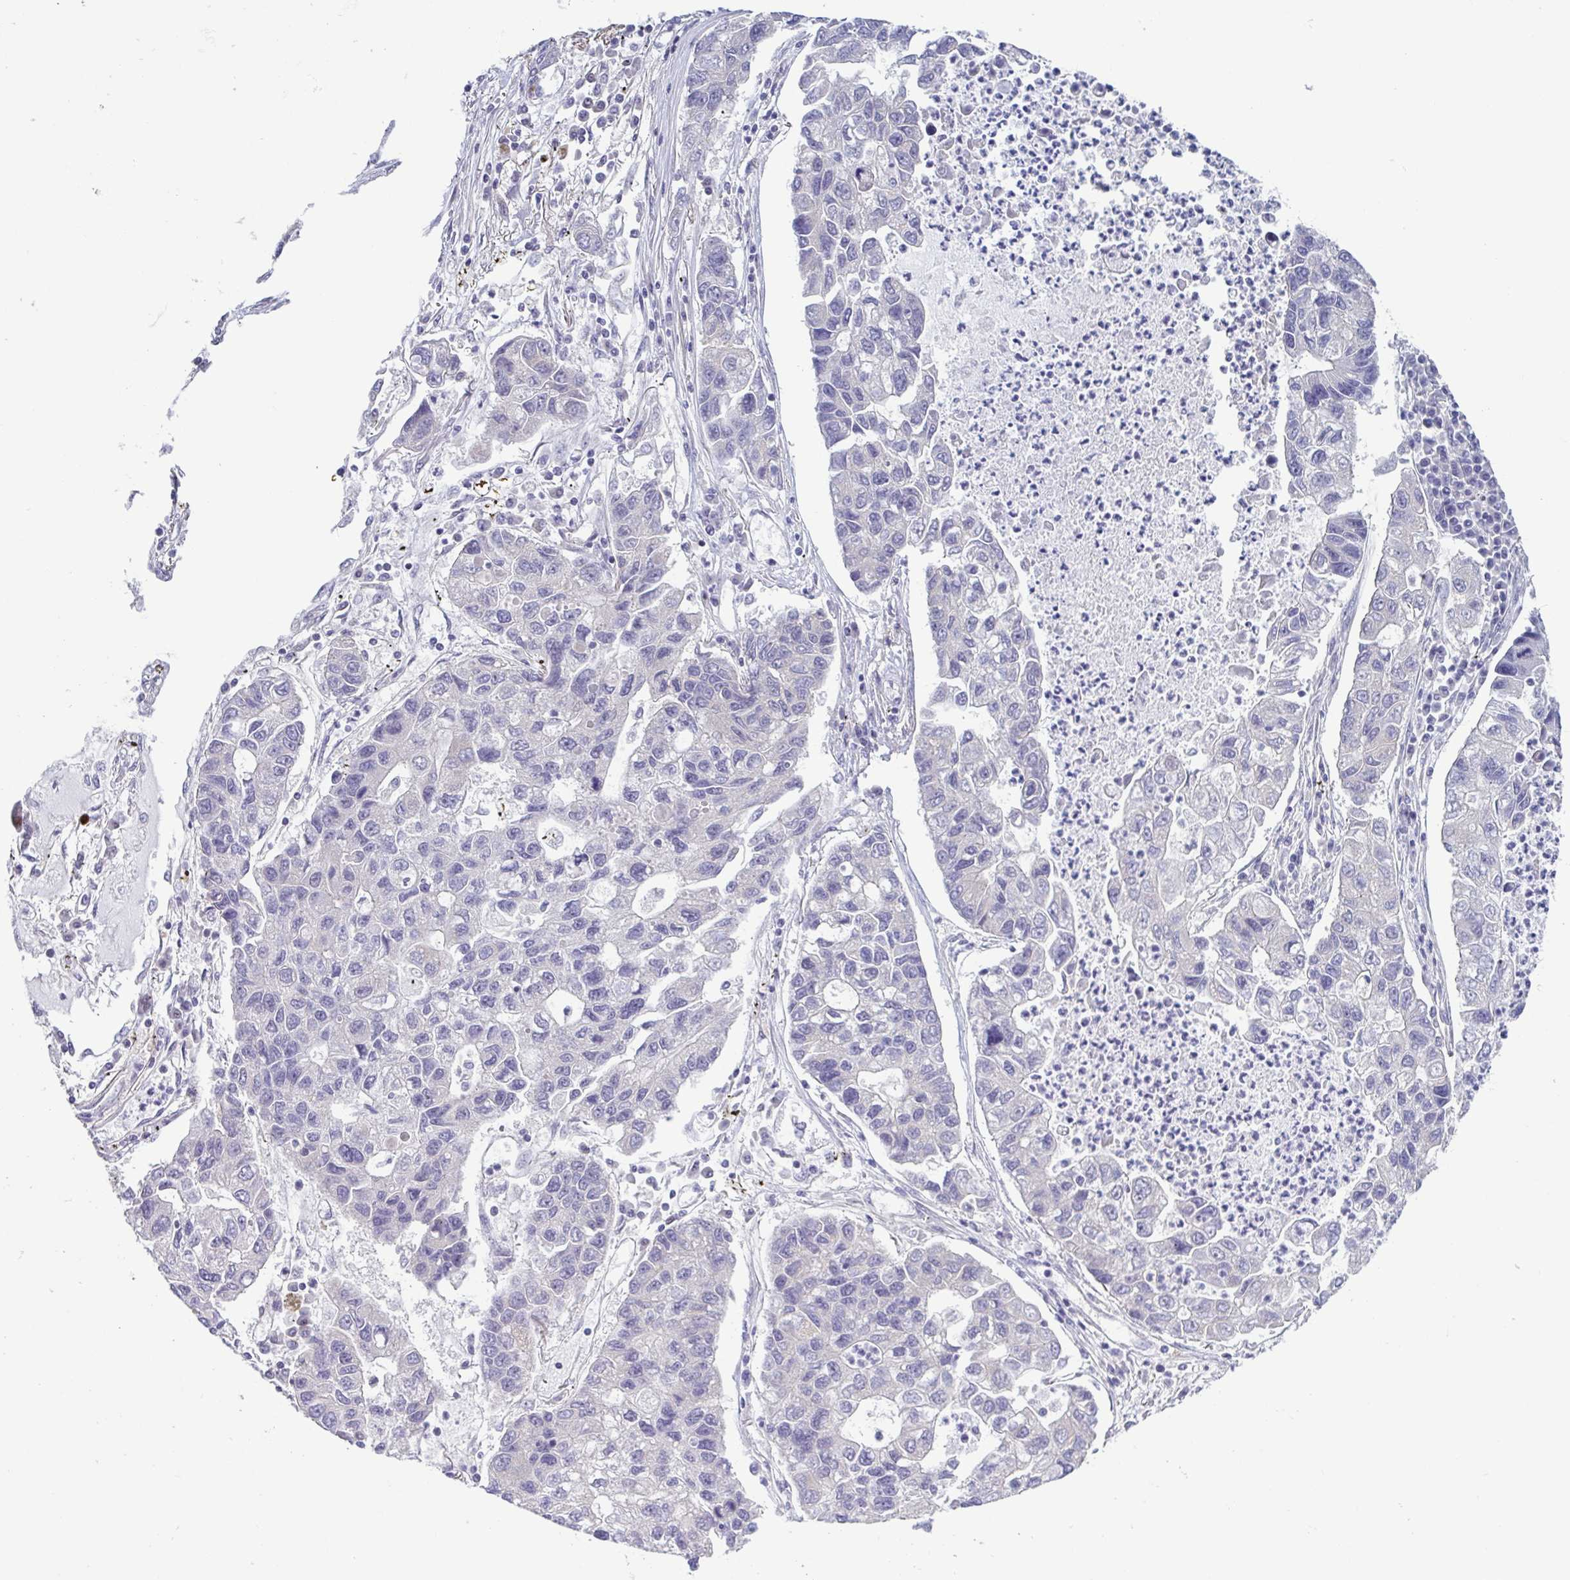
{"staining": {"intensity": "negative", "quantity": "none", "location": "none"}, "tissue": "lung cancer", "cell_type": "Tumor cells", "image_type": "cancer", "snomed": [{"axis": "morphology", "description": "Adenocarcinoma, NOS"}, {"axis": "topography", "description": "Bronchus"}, {"axis": "topography", "description": "Lung"}], "caption": "DAB immunohistochemical staining of human adenocarcinoma (lung) displays no significant staining in tumor cells.", "gene": "UBE2Q1", "patient": {"sex": "female", "age": 51}}